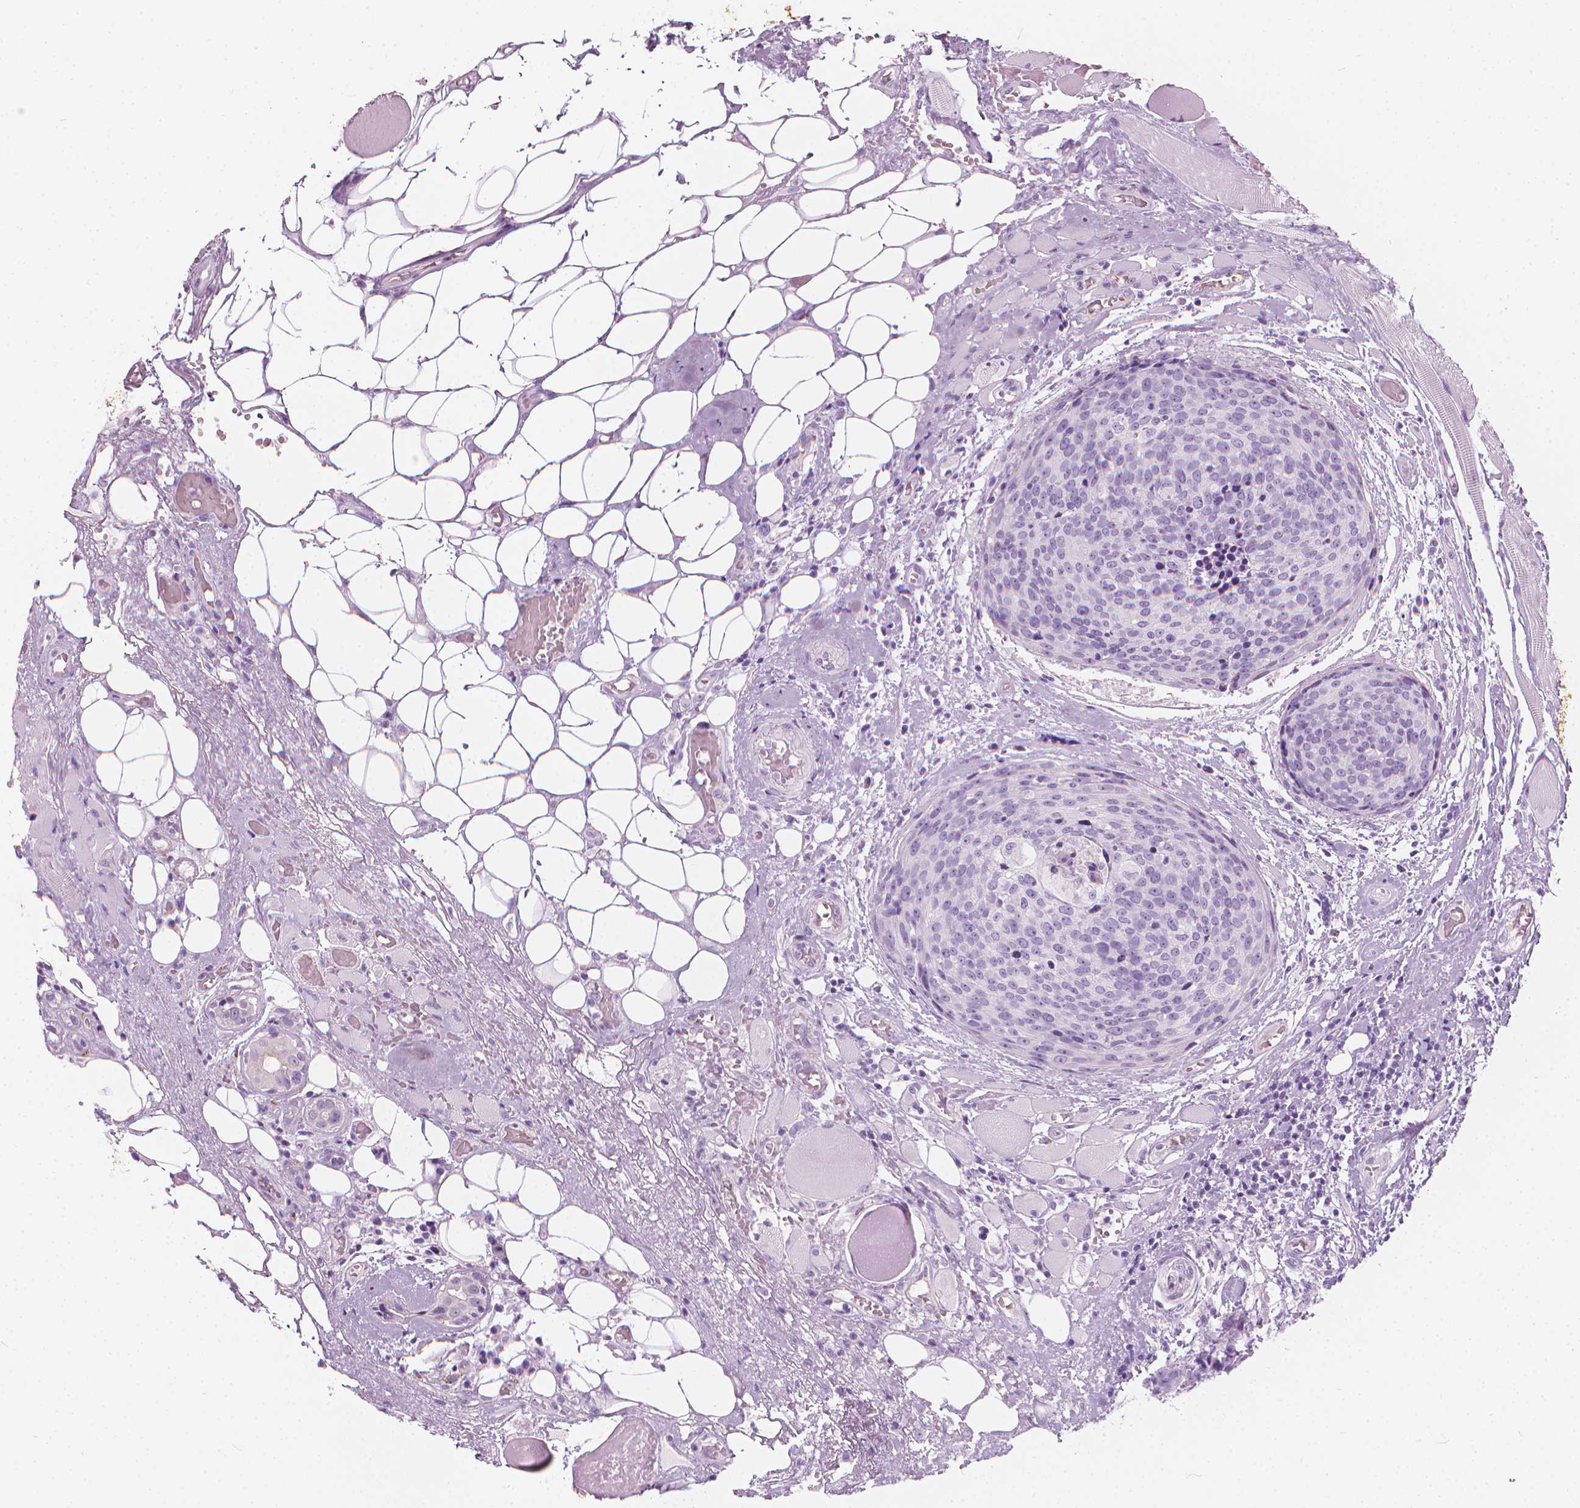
{"staining": {"intensity": "negative", "quantity": "none", "location": "none"}, "tissue": "head and neck cancer", "cell_type": "Tumor cells", "image_type": "cancer", "snomed": [{"axis": "morphology", "description": "Squamous cell carcinoma, NOS"}, {"axis": "topography", "description": "Oral tissue"}, {"axis": "topography", "description": "Head-Neck"}], "caption": "There is no significant positivity in tumor cells of squamous cell carcinoma (head and neck).", "gene": "SCG3", "patient": {"sex": "male", "age": 64}}